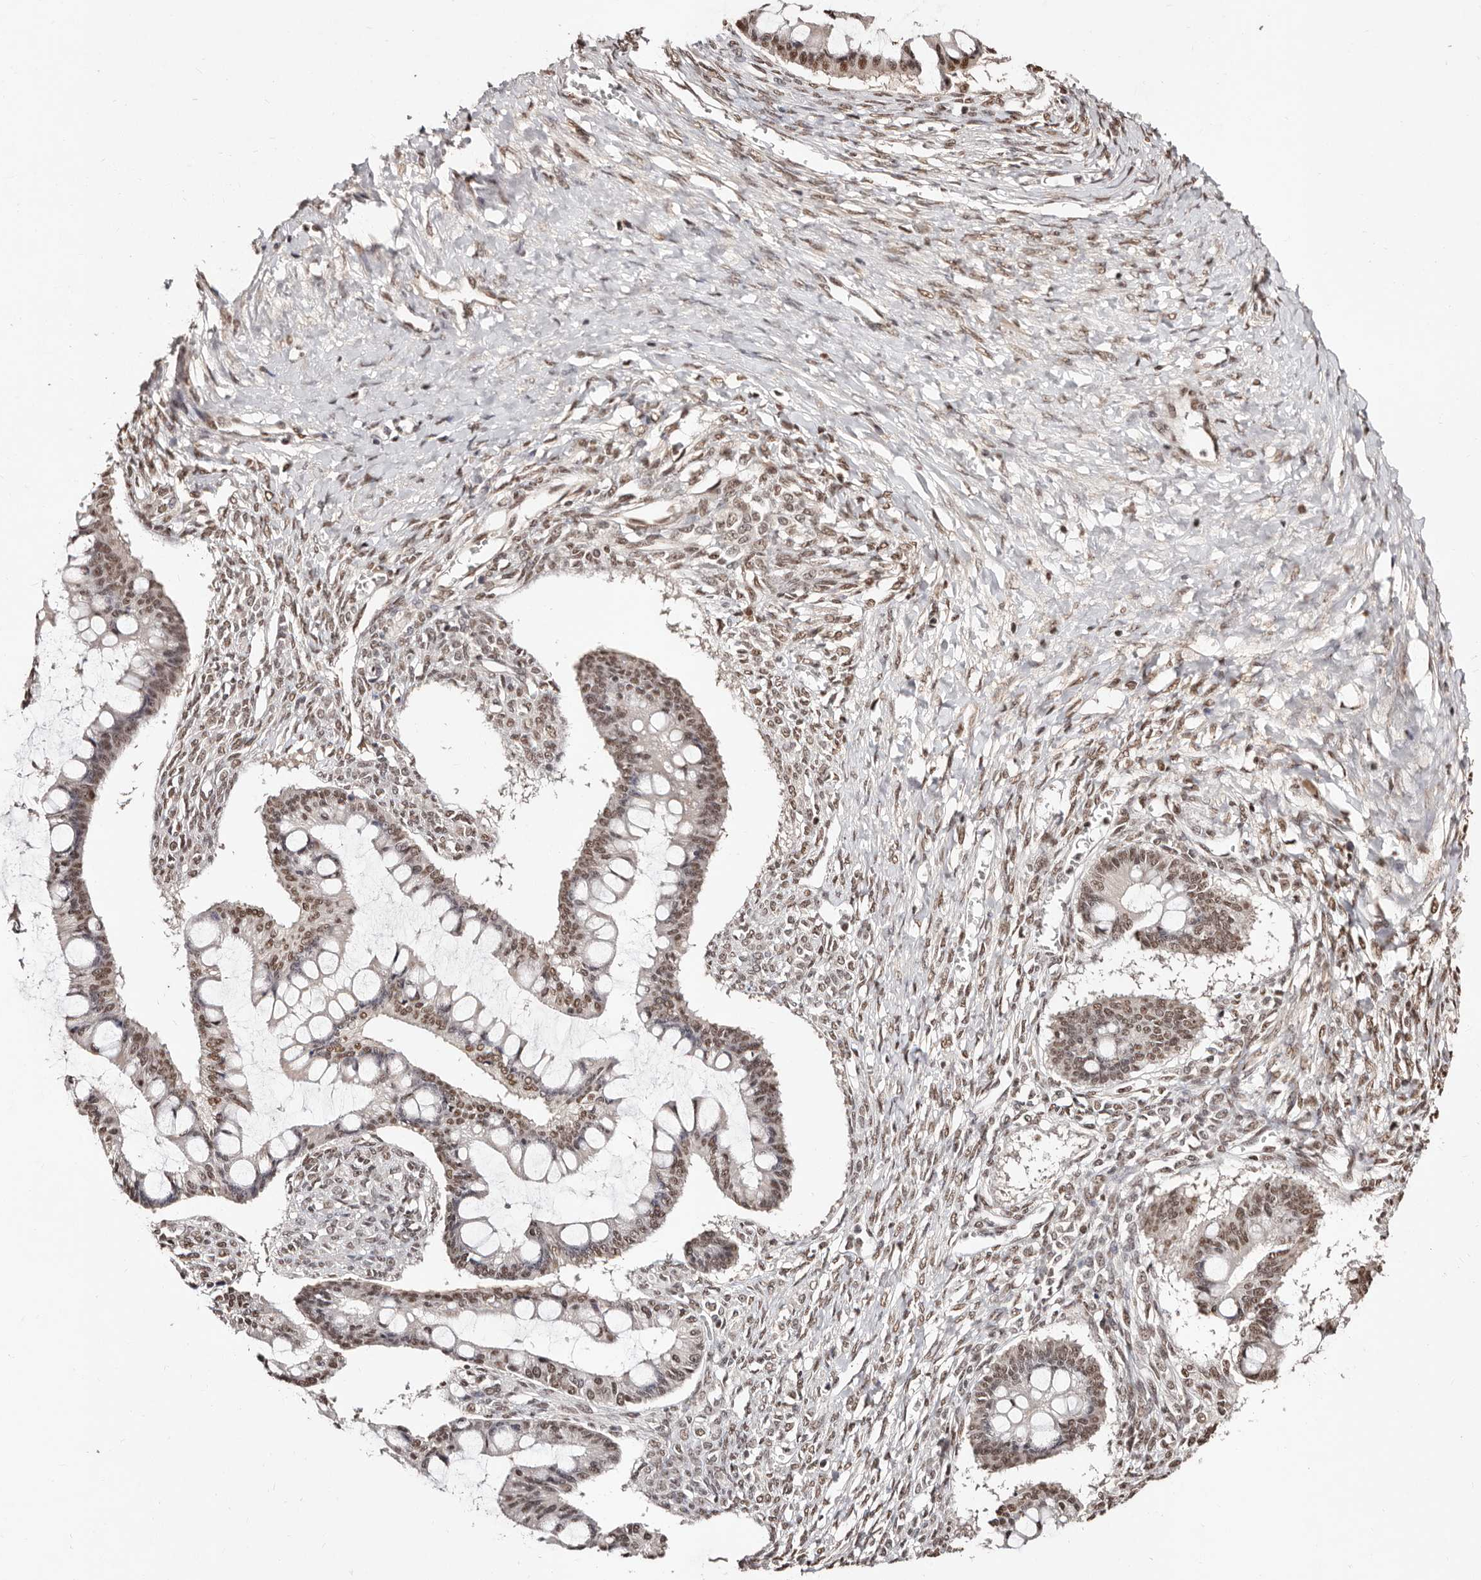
{"staining": {"intensity": "moderate", "quantity": ">75%", "location": "nuclear"}, "tissue": "ovarian cancer", "cell_type": "Tumor cells", "image_type": "cancer", "snomed": [{"axis": "morphology", "description": "Cystadenocarcinoma, mucinous, NOS"}, {"axis": "topography", "description": "Ovary"}], "caption": "Ovarian cancer stained for a protein (brown) reveals moderate nuclear positive staining in about >75% of tumor cells.", "gene": "BICRAL", "patient": {"sex": "female", "age": 73}}